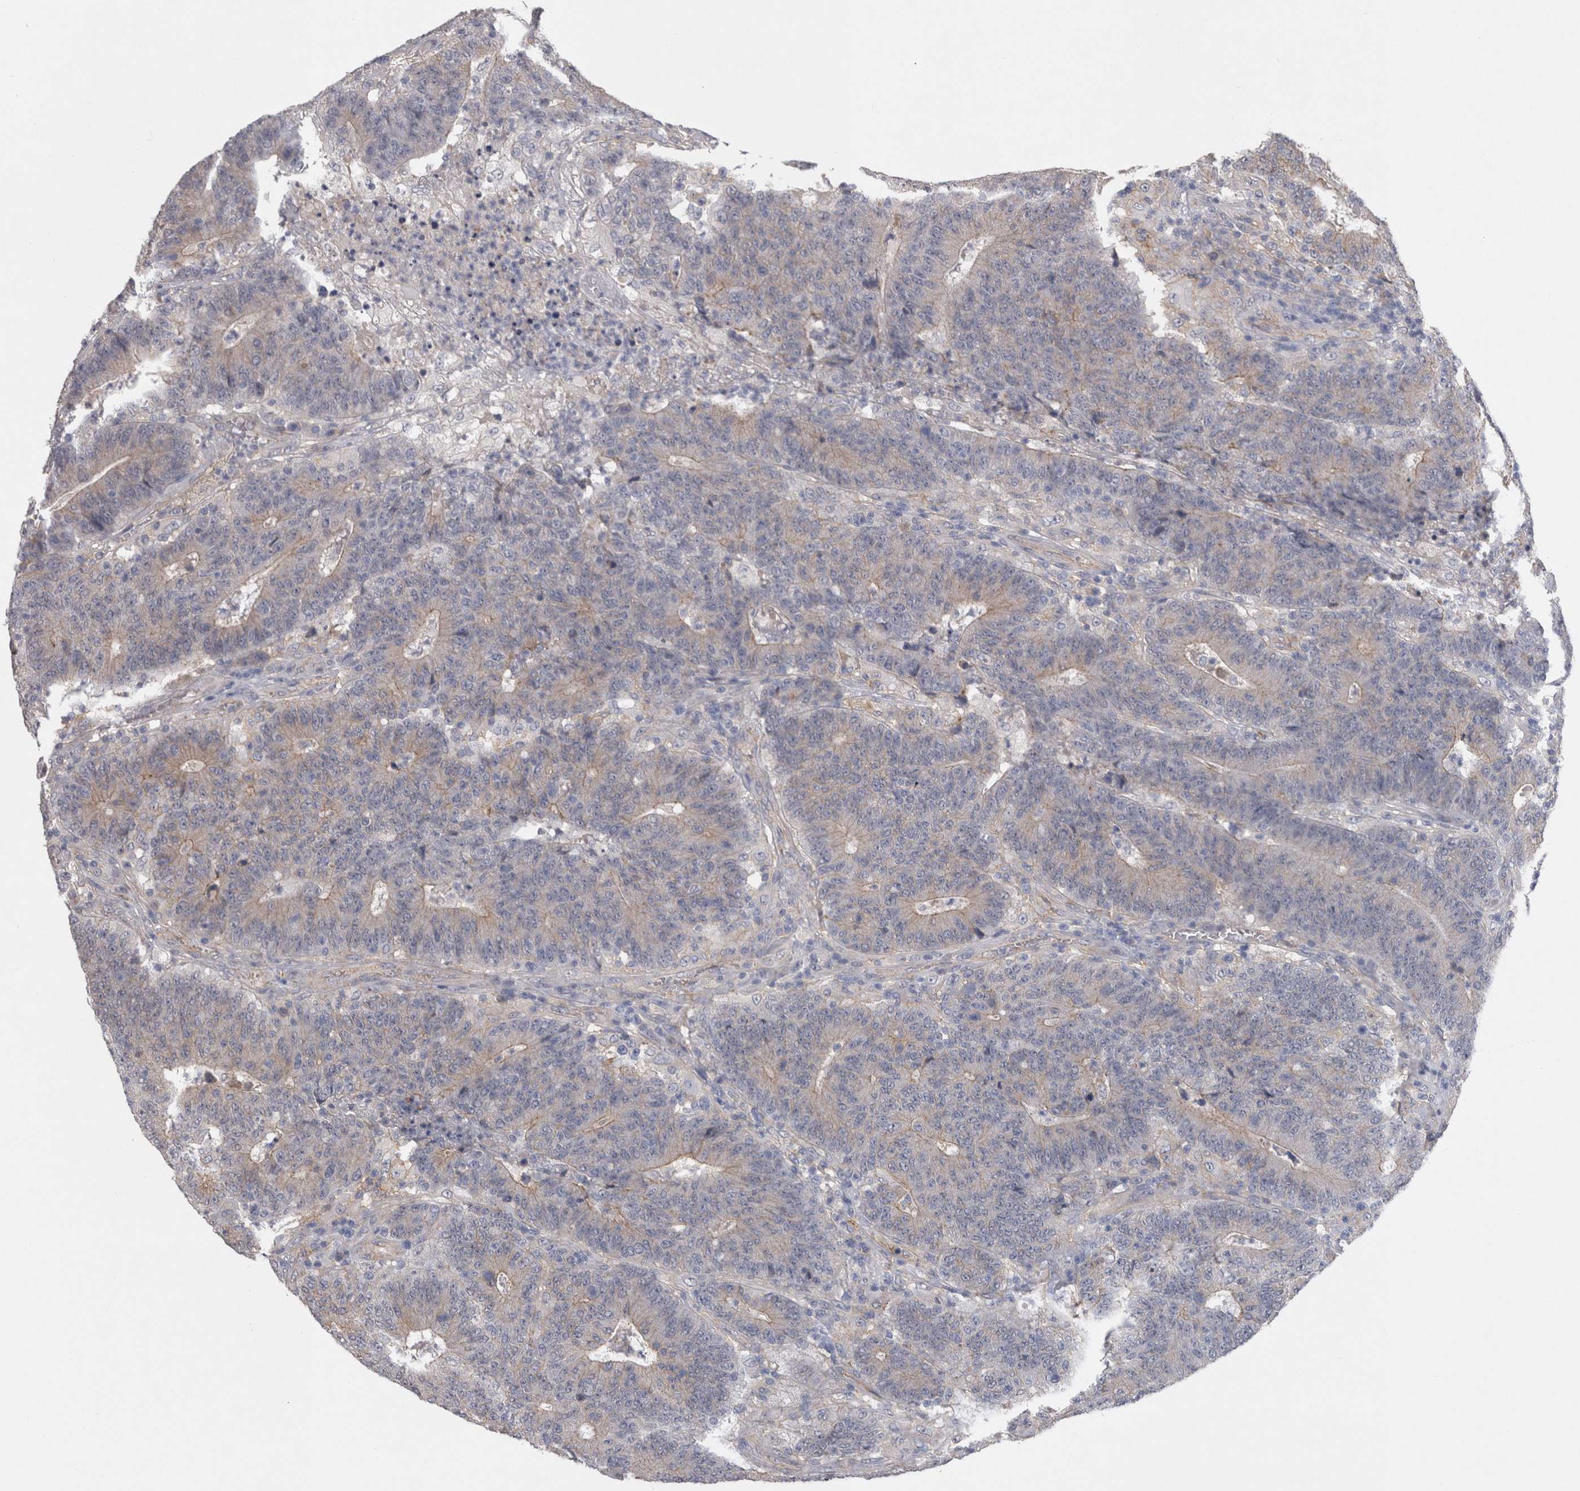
{"staining": {"intensity": "moderate", "quantity": "25%-75%", "location": "cytoplasmic/membranous"}, "tissue": "colorectal cancer", "cell_type": "Tumor cells", "image_type": "cancer", "snomed": [{"axis": "morphology", "description": "Normal tissue, NOS"}, {"axis": "morphology", "description": "Adenocarcinoma, NOS"}, {"axis": "topography", "description": "Colon"}], "caption": "The image reveals staining of colorectal cancer (adenocarcinoma), revealing moderate cytoplasmic/membranous protein positivity (brown color) within tumor cells.", "gene": "NECTIN2", "patient": {"sex": "female", "age": 75}}